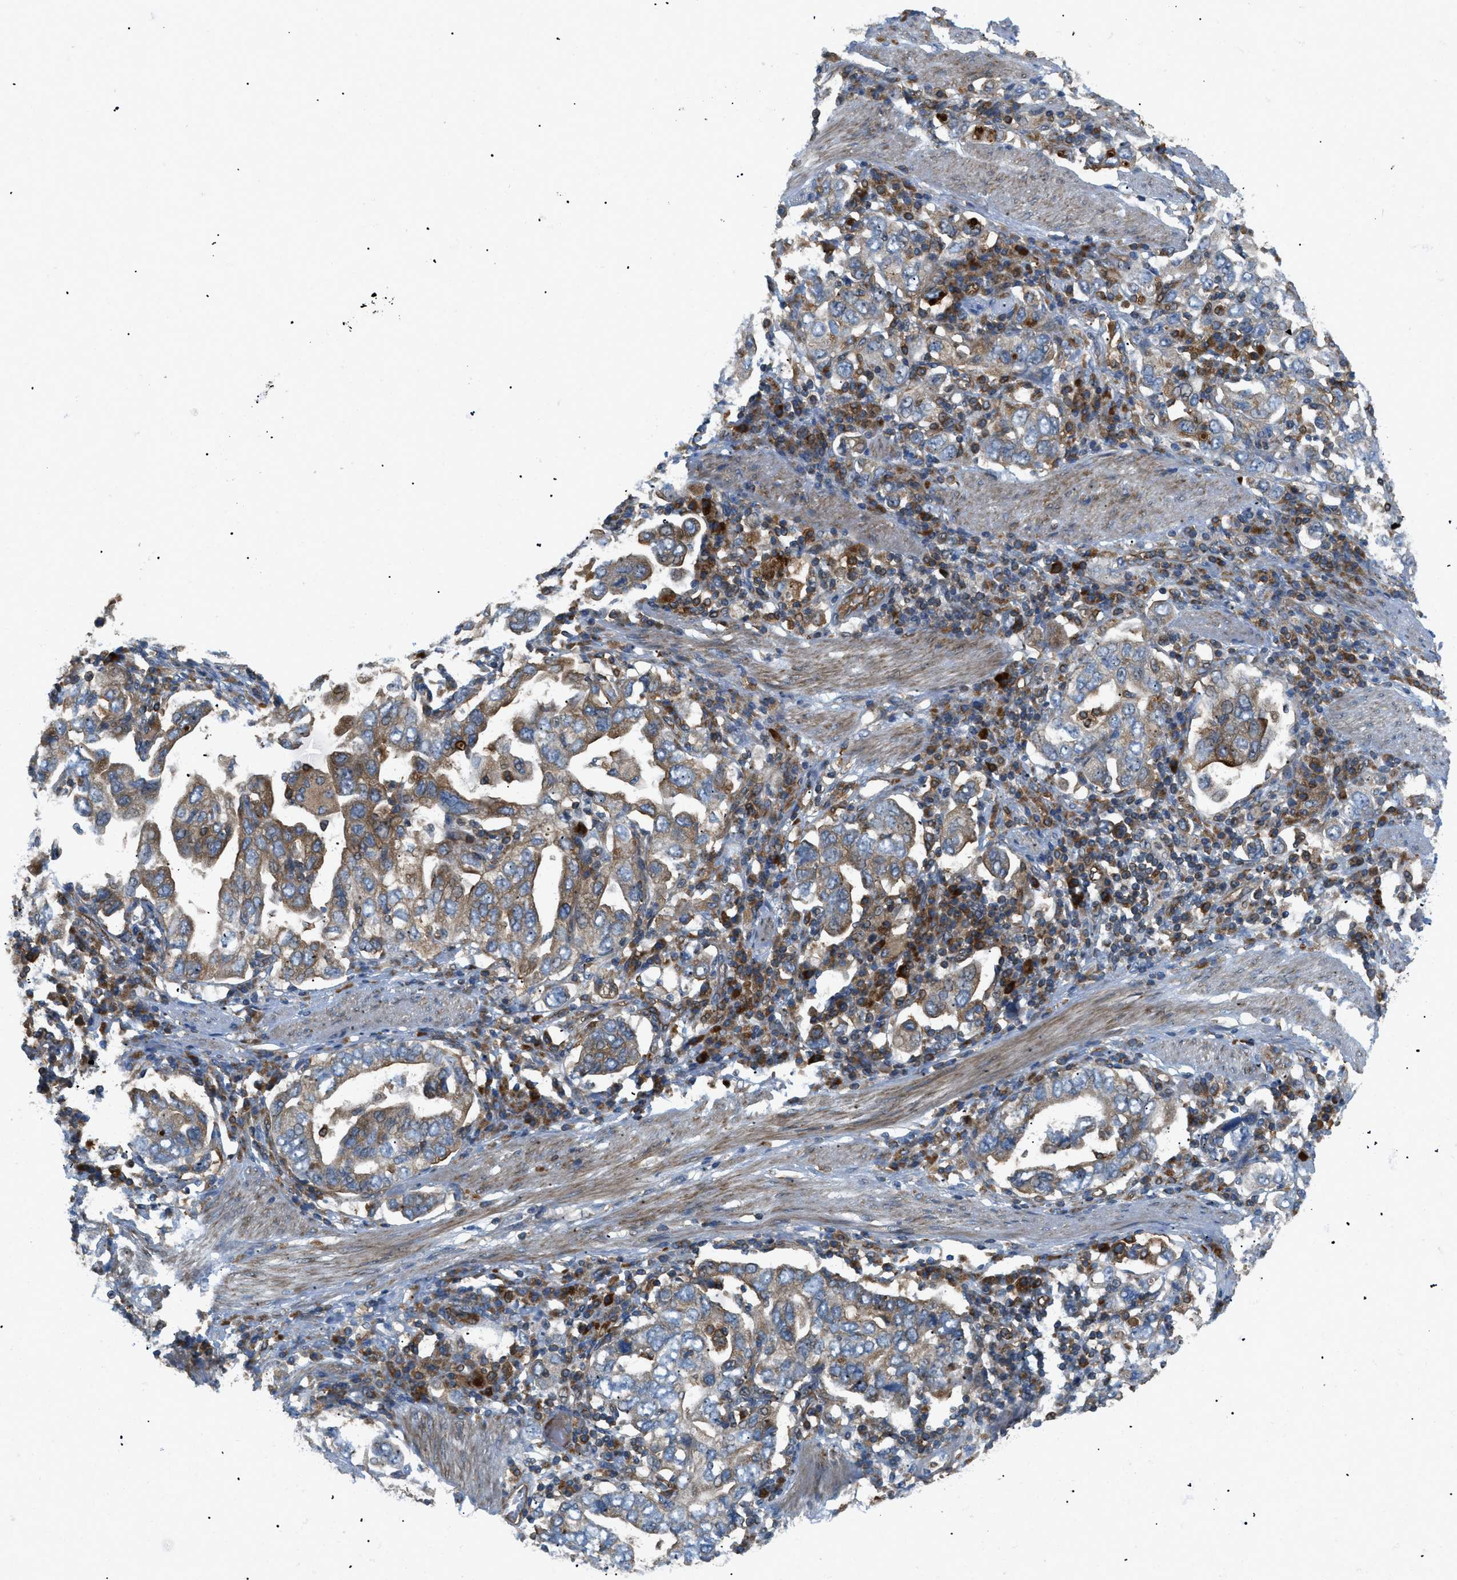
{"staining": {"intensity": "moderate", "quantity": ">75%", "location": "cytoplasmic/membranous"}, "tissue": "stomach cancer", "cell_type": "Tumor cells", "image_type": "cancer", "snomed": [{"axis": "morphology", "description": "Adenocarcinoma, NOS"}, {"axis": "topography", "description": "Stomach, upper"}], "caption": "High-power microscopy captured an immunohistochemistry (IHC) image of adenocarcinoma (stomach), revealing moderate cytoplasmic/membranous expression in about >75% of tumor cells. The staining was performed using DAB (3,3'-diaminobenzidine), with brown indicating positive protein expression. Nuclei are stained blue with hematoxylin.", "gene": "ATP2A3", "patient": {"sex": "male", "age": 62}}